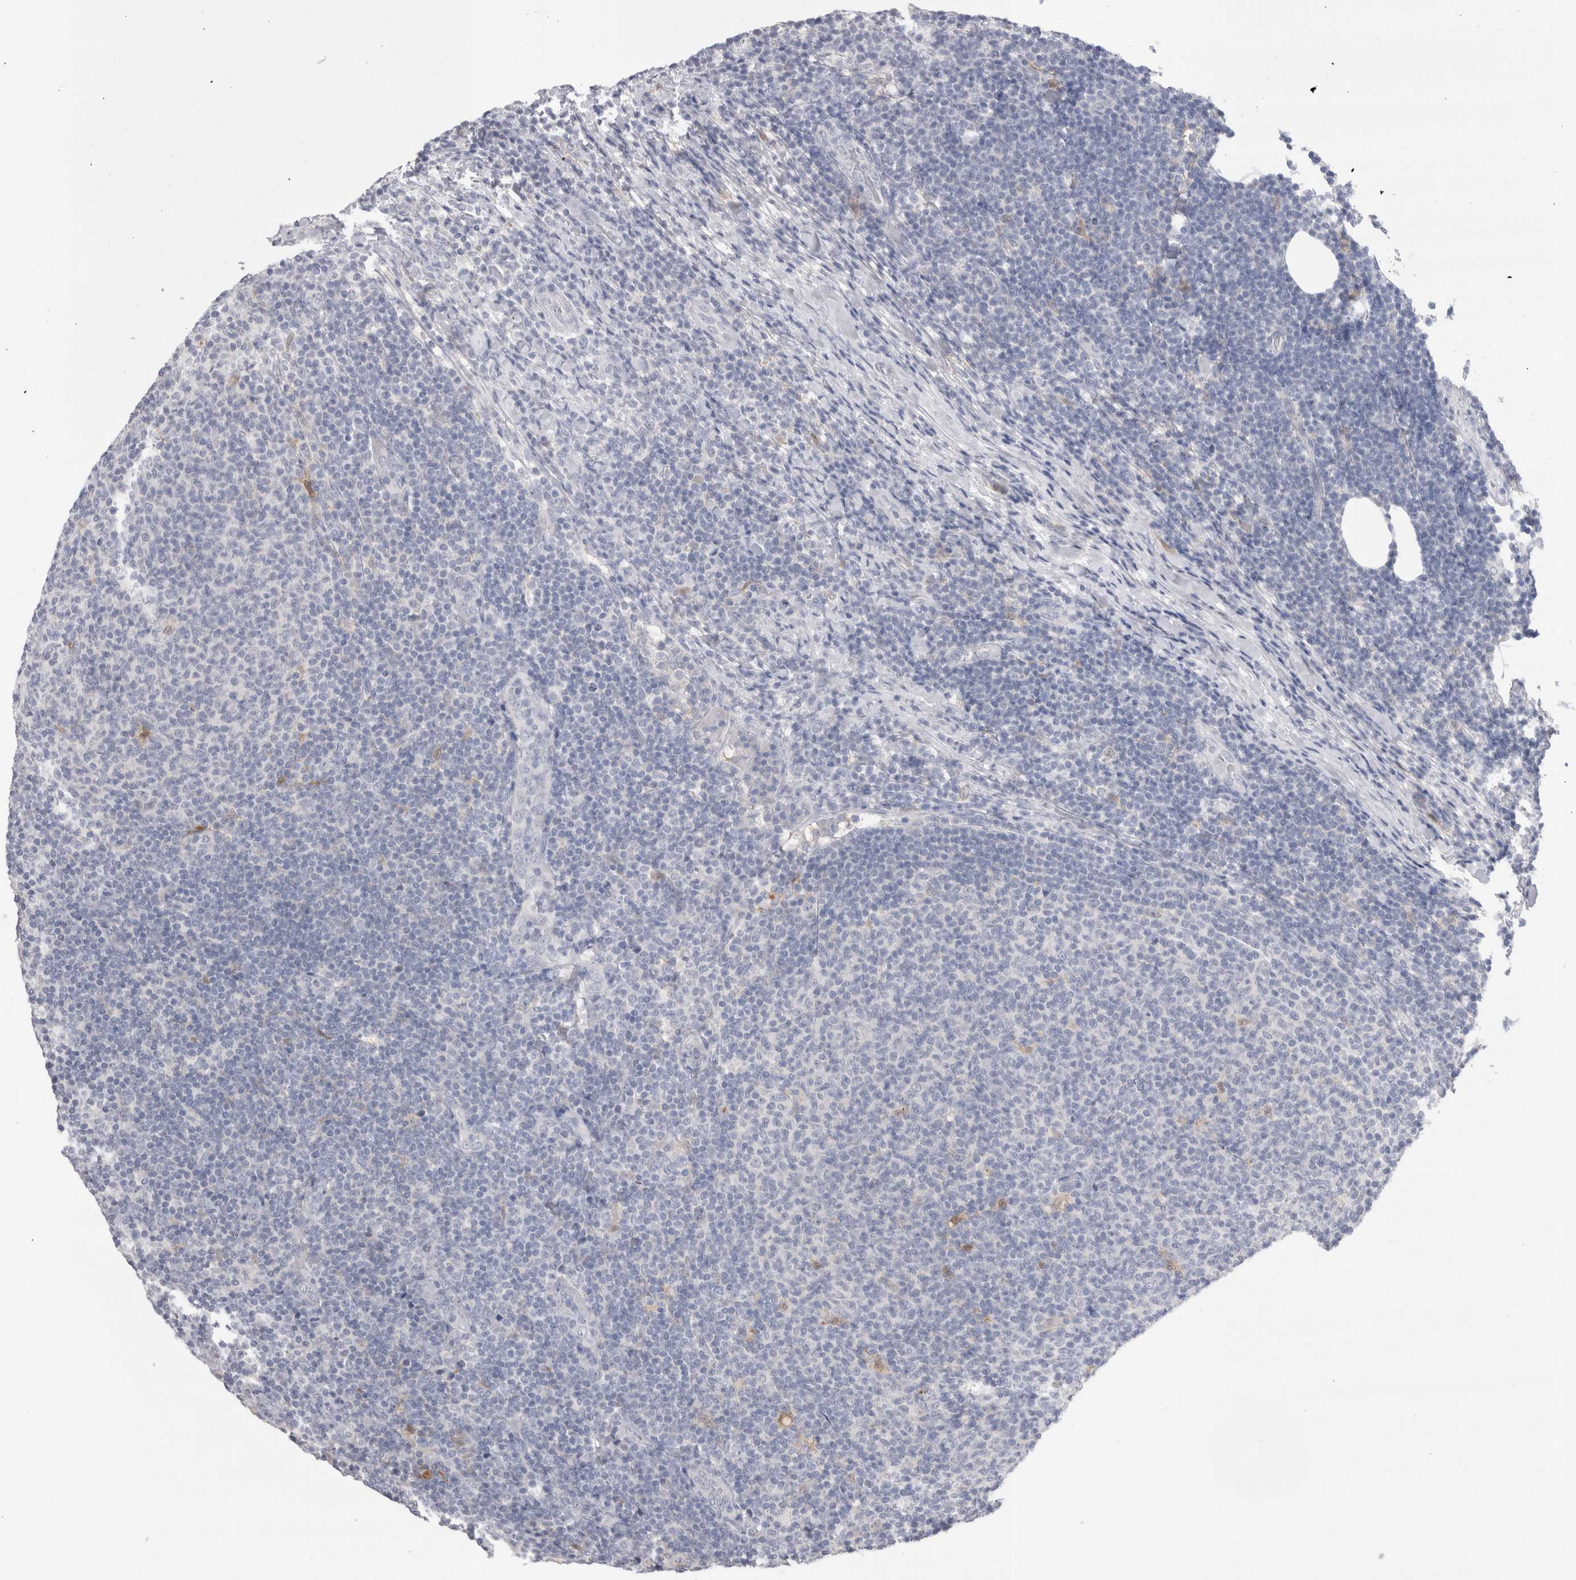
{"staining": {"intensity": "negative", "quantity": "none", "location": "none"}, "tissue": "lymphoma", "cell_type": "Tumor cells", "image_type": "cancer", "snomed": [{"axis": "morphology", "description": "Malignant lymphoma, non-Hodgkin's type, Low grade"}, {"axis": "topography", "description": "Lymph node"}], "caption": "Tumor cells are negative for brown protein staining in malignant lymphoma, non-Hodgkin's type (low-grade). (DAB IHC, high magnification).", "gene": "SUCNR1", "patient": {"sex": "male", "age": 66}}